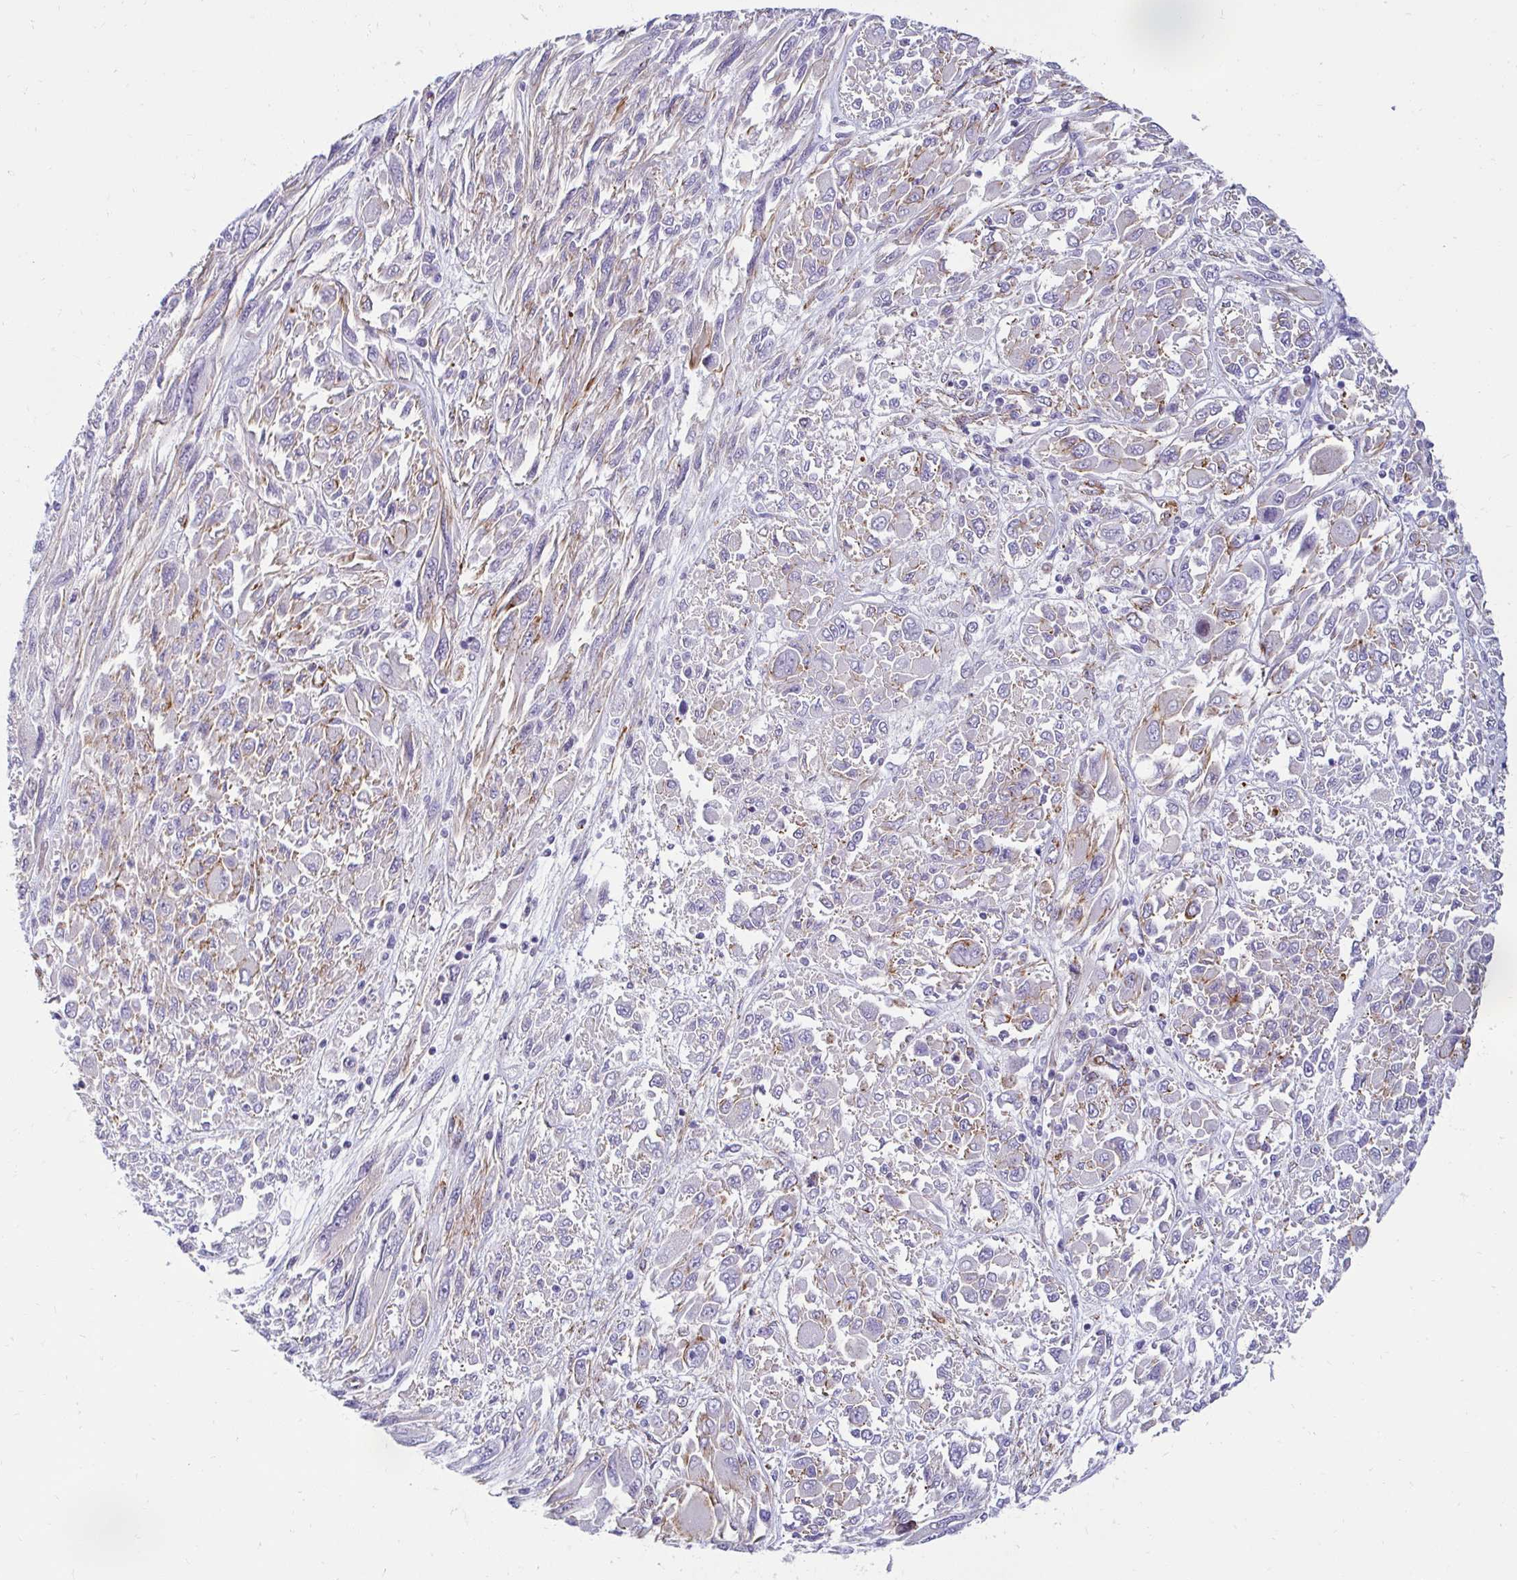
{"staining": {"intensity": "weak", "quantity": "25%-75%", "location": "cytoplasmic/membranous"}, "tissue": "melanoma", "cell_type": "Tumor cells", "image_type": "cancer", "snomed": [{"axis": "morphology", "description": "Malignant melanoma, NOS"}, {"axis": "topography", "description": "Skin"}], "caption": "About 25%-75% of tumor cells in human malignant melanoma reveal weak cytoplasmic/membranous protein expression as visualized by brown immunohistochemical staining.", "gene": "ANKRD62", "patient": {"sex": "female", "age": 91}}